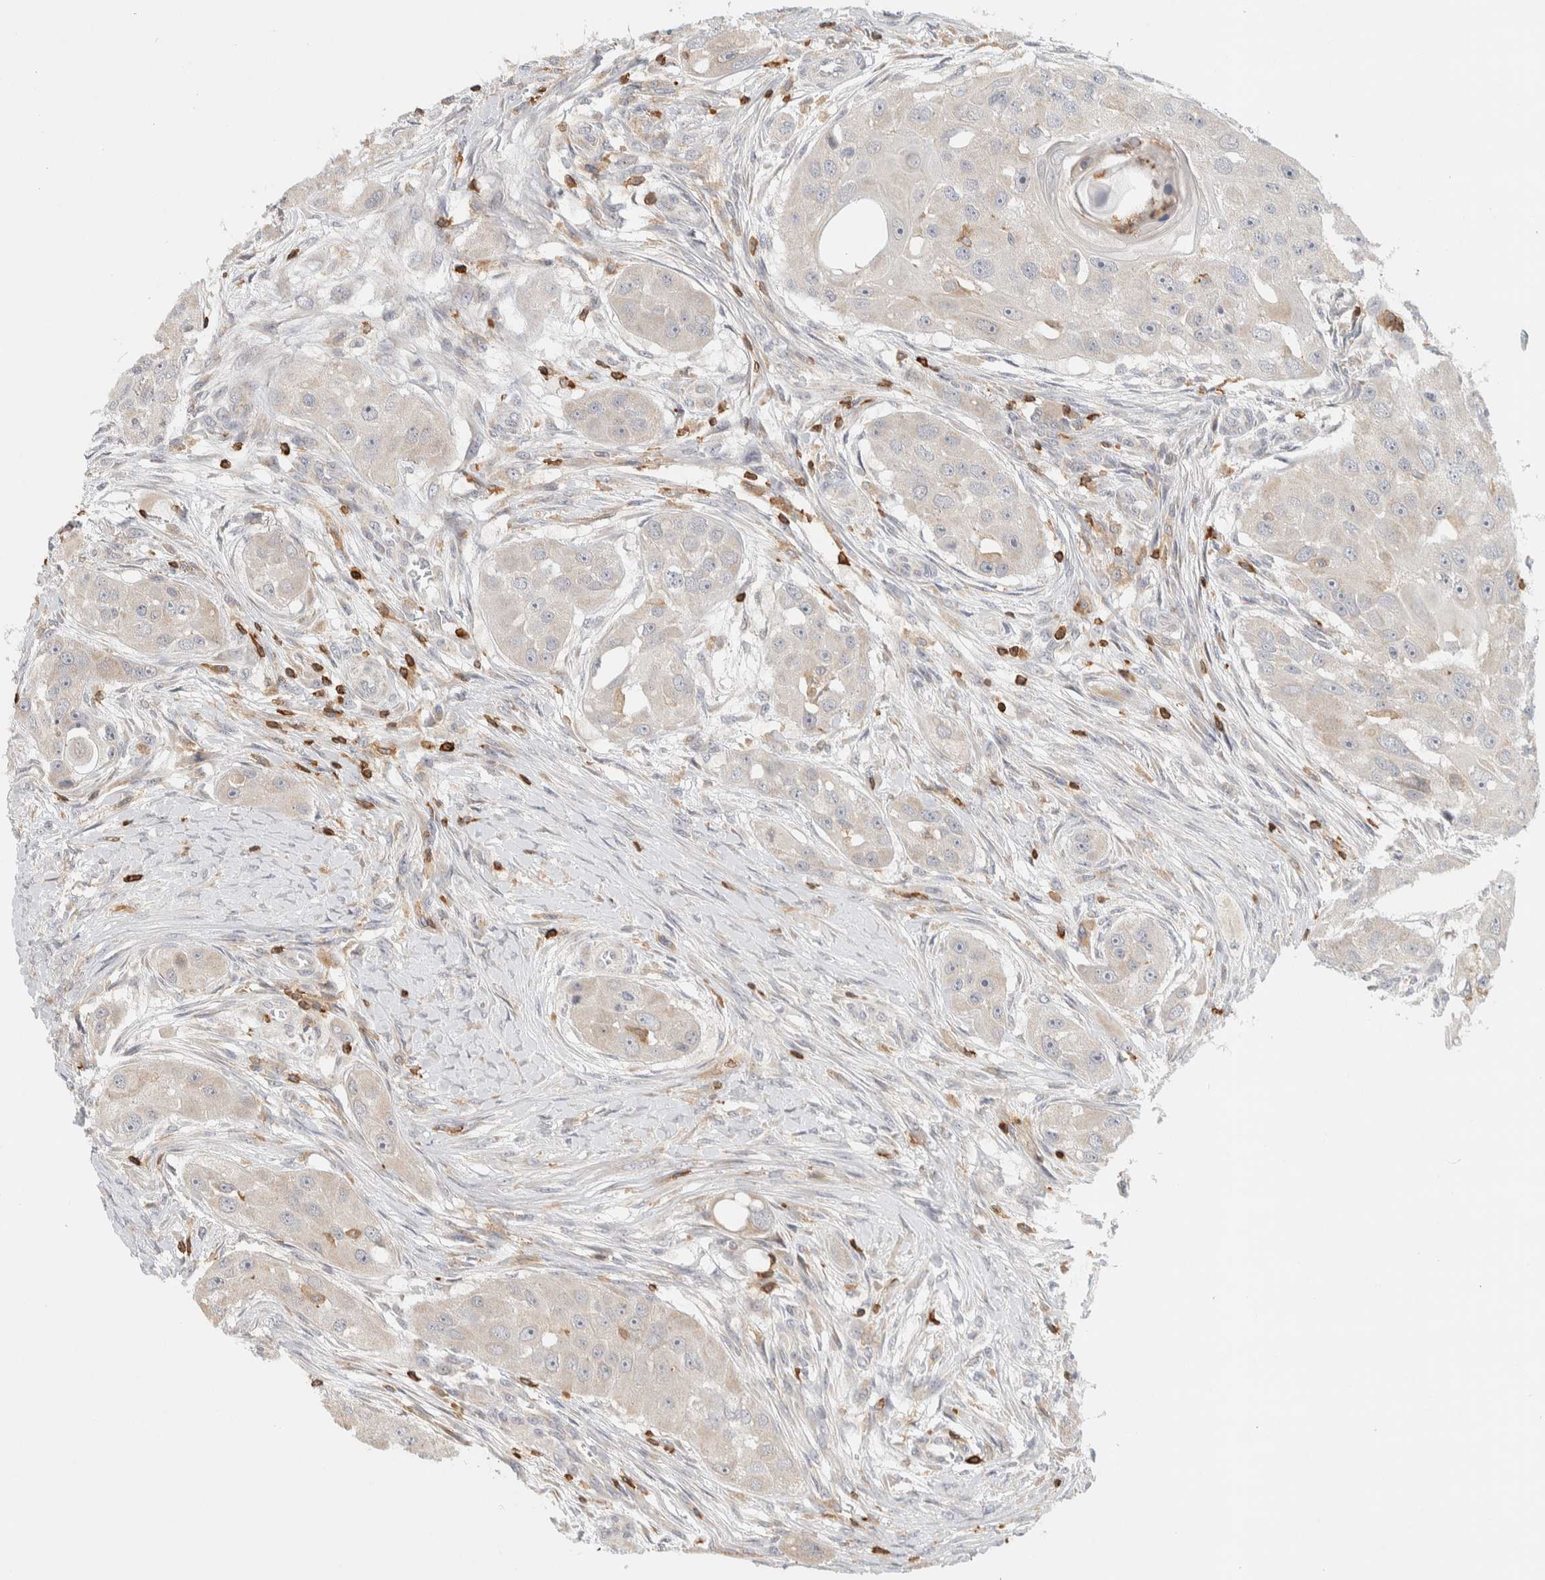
{"staining": {"intensity": "weak", "quantity": "<25%", "location": "cytoplasmic/membranous"}, "tissue": "head and neck cancer", "cell_type": "Tumor cells", "image_type": "cancer", "snomed": [{"axis": "morphology", "description": "Normal tissue, NOS"}, {"axis": "morphology", "description": "Squamous cell carcinoma, NOS"}, {"axis": "topography", "description": "Skeletal muscle"}, {"axis": "topography", "description": "Head-Neck"}], "caption": "IHC micrograph of neoplastic tissue: human head and neck squamous cell carcinoma stained with DAB reveals no significant protein positivity in tumor cells. (Immunohistochemistry (ihc), brightfield microscopy, high magnification).", "gene": "RUNDC1", "patient": {"sex": "male", "age": 51}}